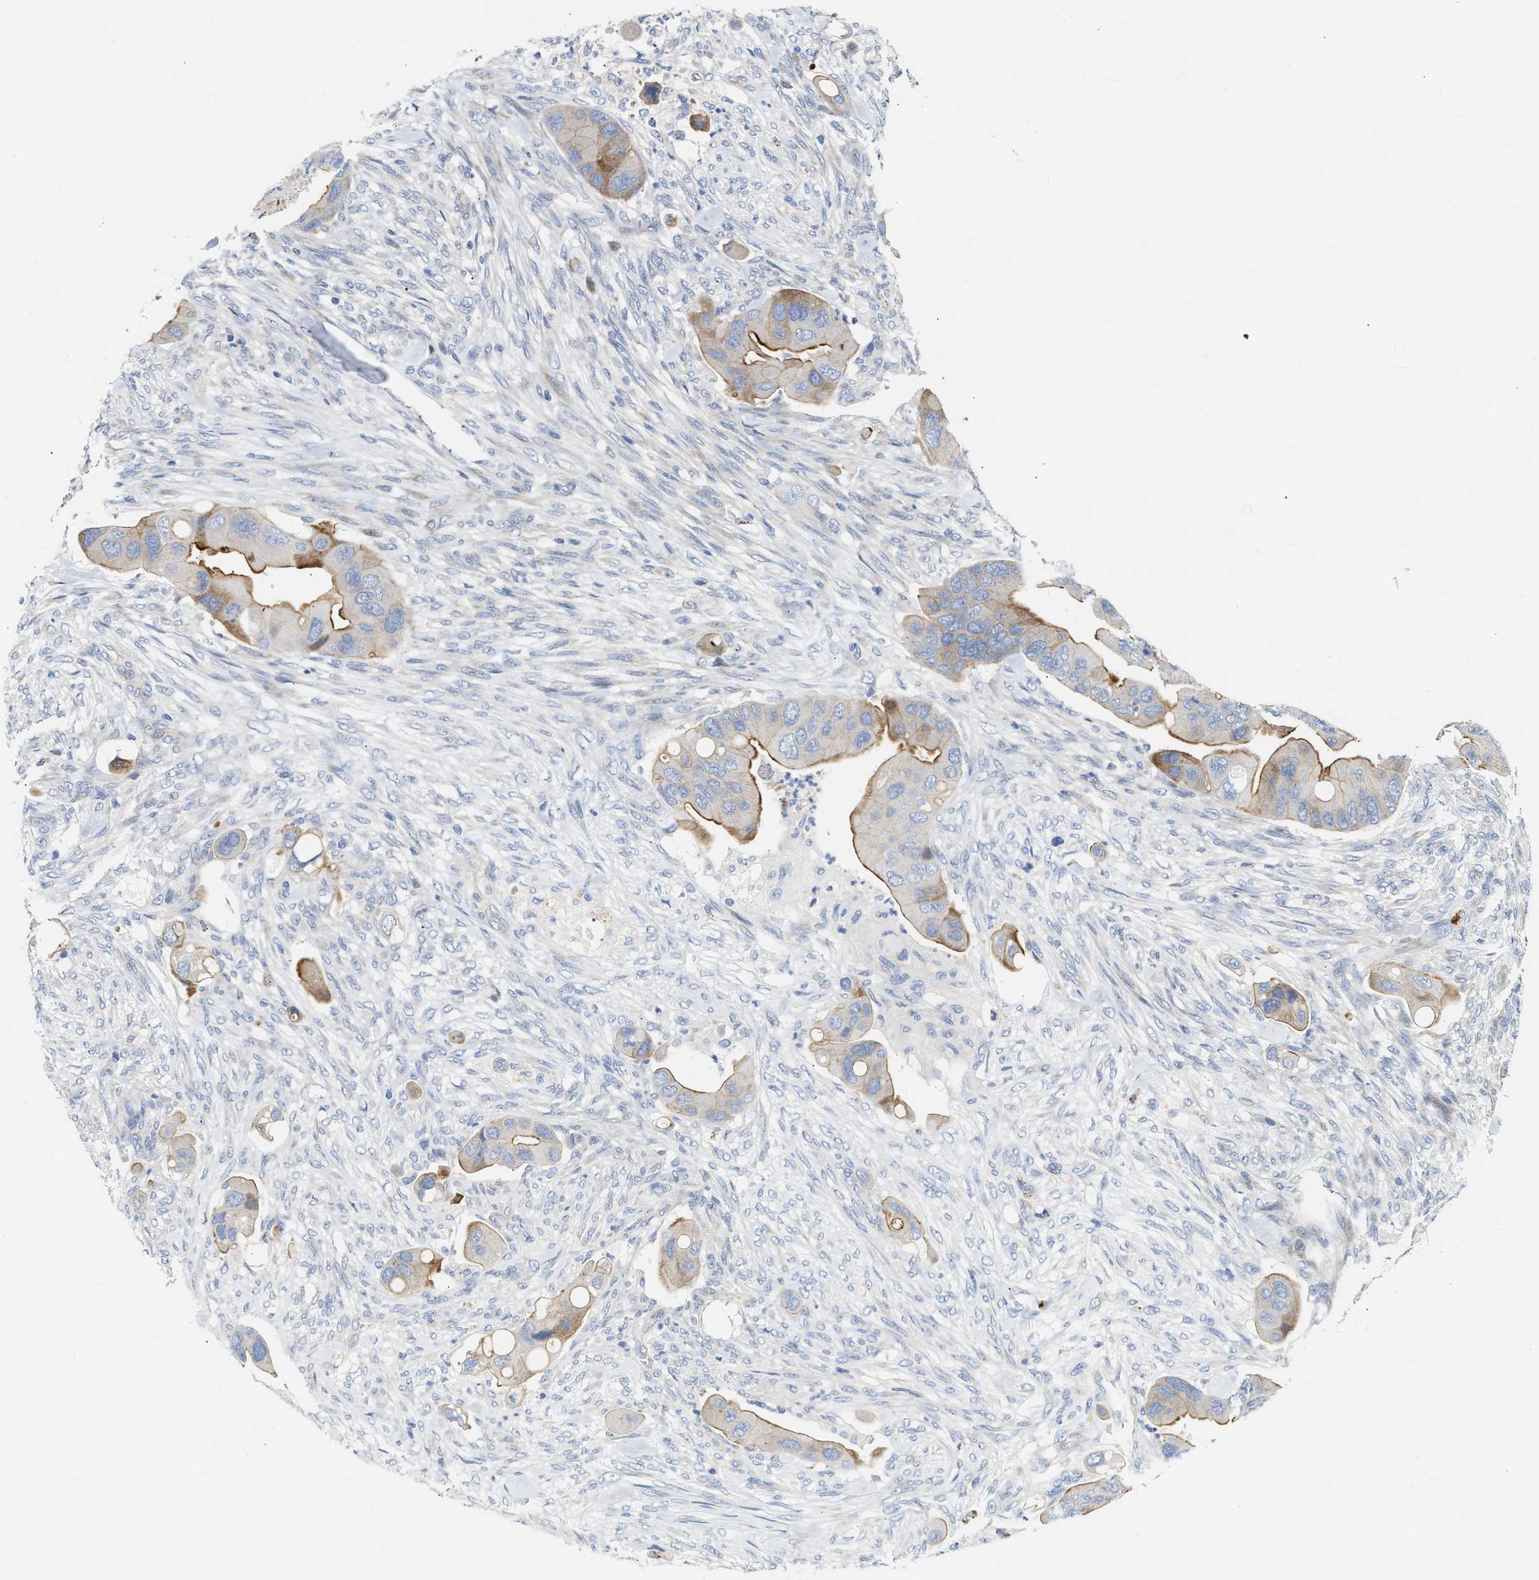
{"staining": {"intensity": "moderate", "quantity": "25%-75%", "location": "cytoplasmic/membranous"}, "tissue": "colorectal cancer", "cell_type": "Tumor cells", "image_type": "cancer", "snomed": [{"axis": "morphology", "description": "Adenocarcinoma, NOS"}, {"axis": "topography", "description": "Rectum"}], "caption": "Adenocarcinoma (colorectal) stained for a protein (brown) displays moderate cytoplasmic/membranous positive expression in about 25%-75% of tumor cells.", "gene": "FHL1", "patient": {"sex": "female", "age": 57}}